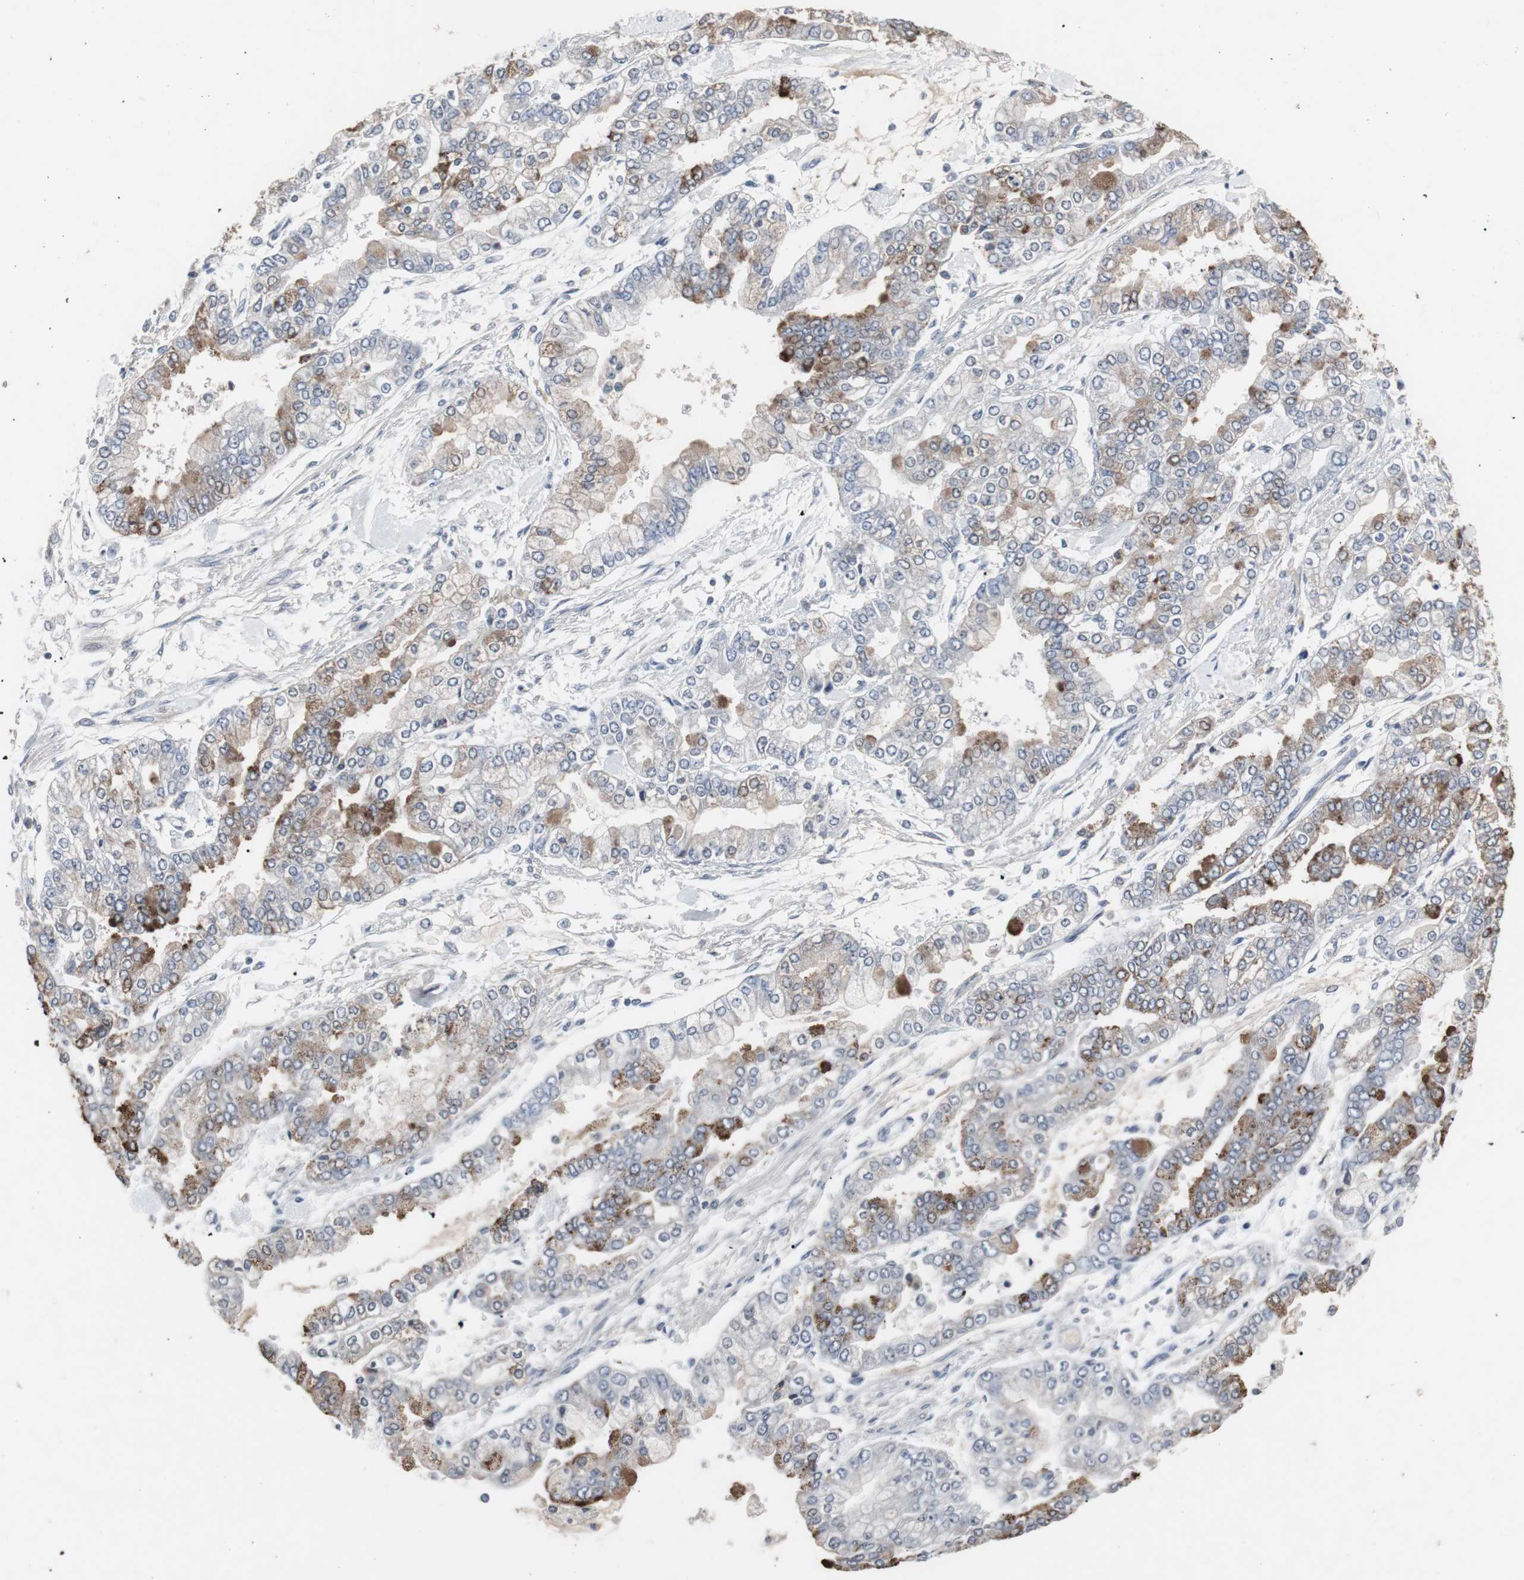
{"staining": {"intensity": "strong", "quantity": "<25%", "location": "cytoplasmic/membranous"}, "tissue": "stomach cancer", "cell_type": "Tumor cells", "image_type": "cancer", "snomed": [{"axis": "morphology", "description": "Normal tissue, NOS"}, {"axis": "morphology", "description": "Adenocarcinoma, NOS"}, {"axis": "topography", "description": "Stomach, upper"}, {"axis": "topography", "description": "Stomach"}], "caption": "Human stomach cancer stained with a protein marker displays strong staining in tumor cells.", "gene": "ACAA1", "patient": {"sex": "male", "age": 76}}